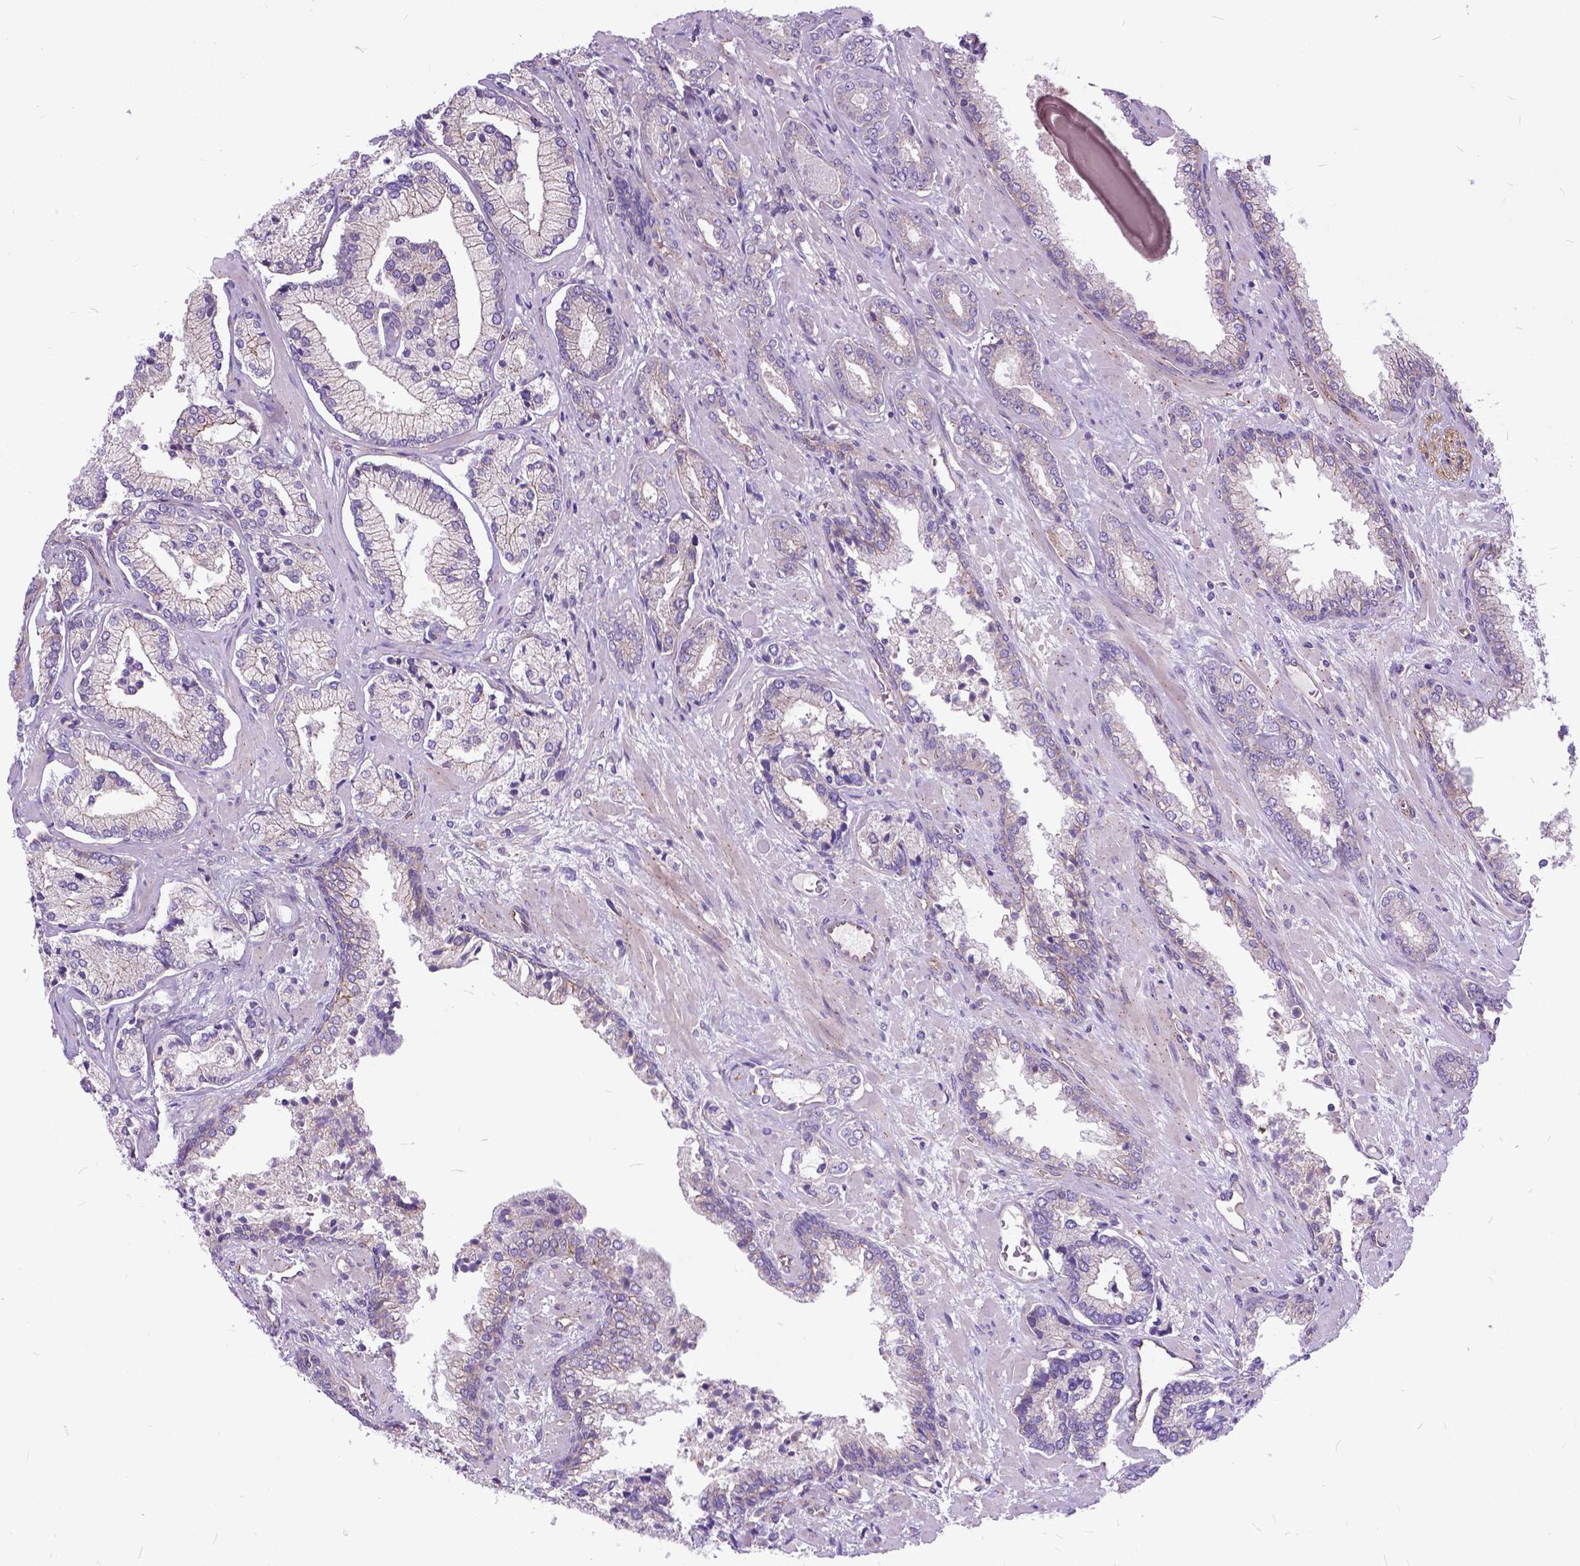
{"staining": {"intensity": "negative", "quantity": "none", "location": "none"}, "tissue": "prostate cancer", "cell_type": "Tumor cells", "image_type": "cancer", "snomed": [{"axis": "morphology", "description": "Adenocarcinoma, Low grade"}, {"axis": "topography", "description": "Prostate"}], "caption": "This photomicrograph is of prostate cancer stained with IHC to label a protein in brown with the nuclei are counter-stained blue. There is no staining in tumor cells.", "gene": "FLT4", "patient": {"sex": "male", "age": 61}}